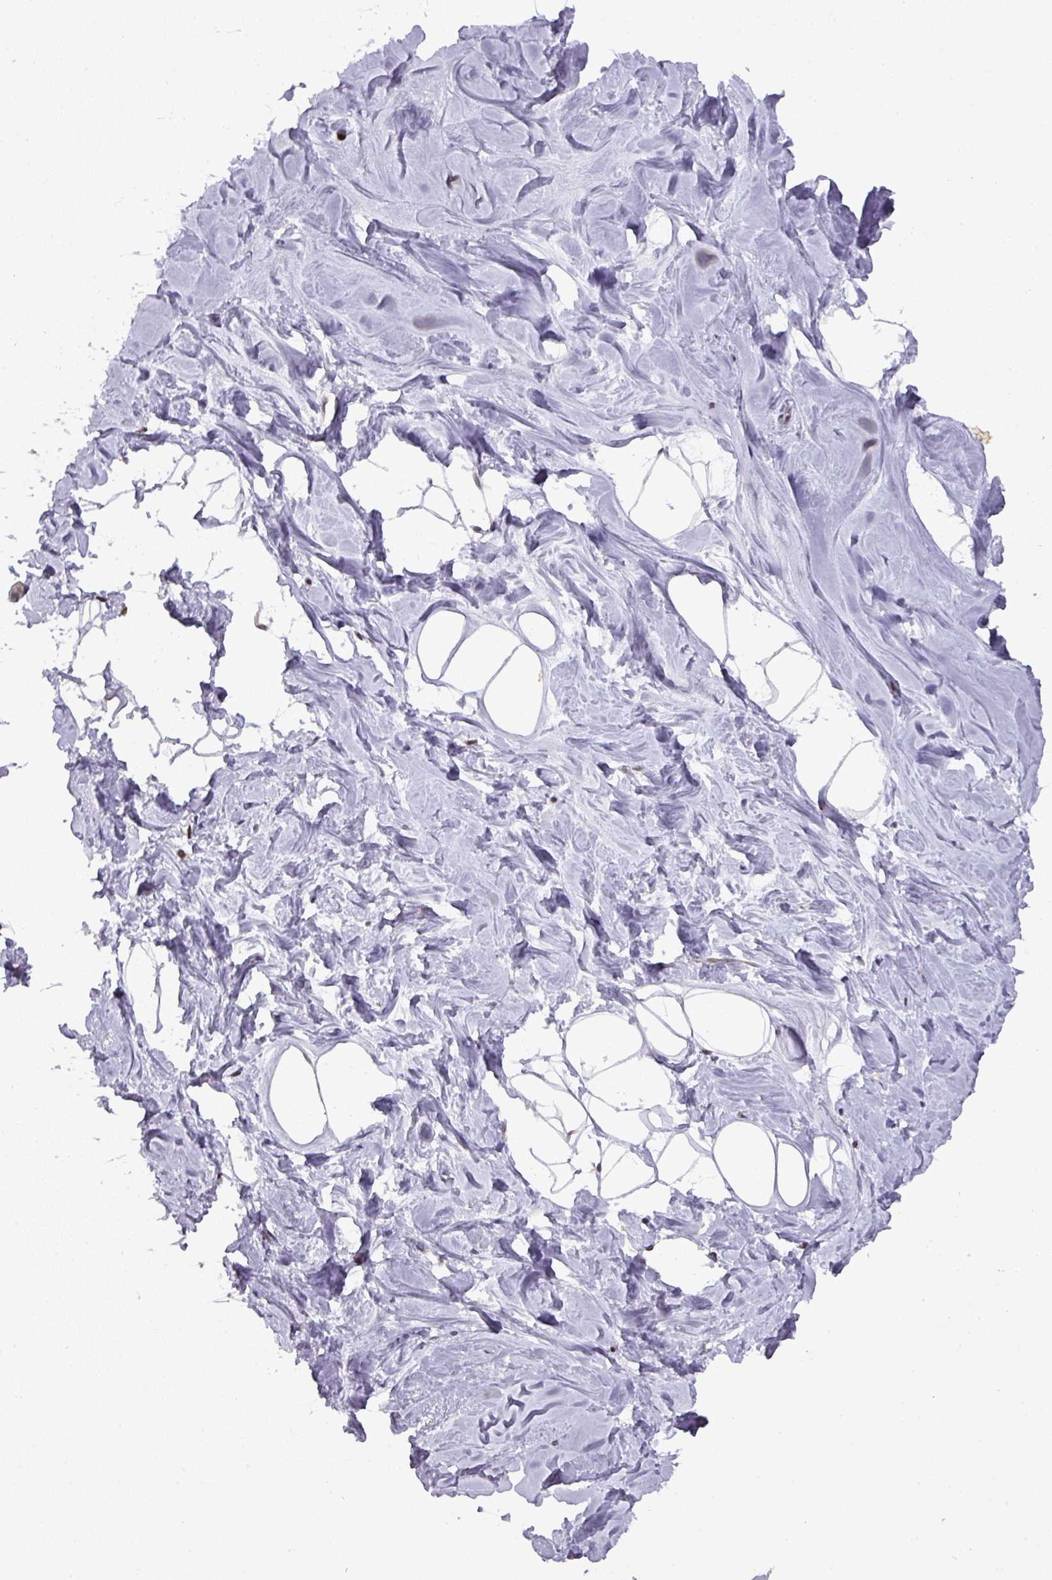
{"staining": {"intensity": "negative", "quantity": "none", "location": "none"}, "tissue": "breast", "cell_type": "Adipocytes", "image_type": "normal", "snomed": [{"axis": "morphology", "description": "Normal tissue, NOS"}, {"axis": "topography", "description": "Breast"}], "caption": "Adipocytes show no significant staining in benign breast.", "gene": "MYSM1", "patient": {"sex": "female", "age": 23}}